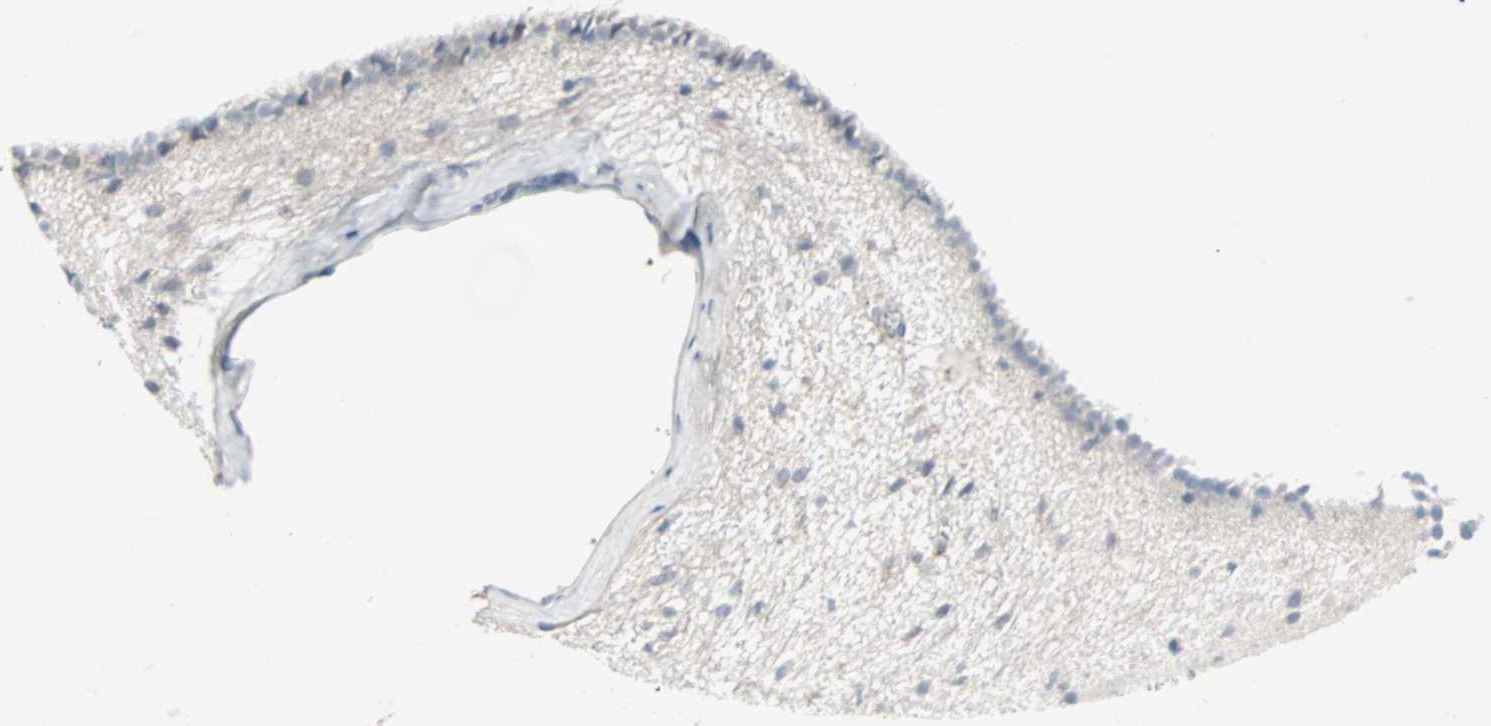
{"staining": {"intensity": "negative", "quantity": "none", "location": "none"}, "tissue": "hippocampus", "cell_type": "Glial cells", "image_type": "normal", "snomed": [{"axis": "morphology", "description": "Normal tissue, NOS"}, {"axis": "topography", "description": "Hippocampus"}], "caption": "This photomicrograph is of unremarkable hippocampus stained with immunohistochemistry (IHC) to label a protein in brown with the nuclei are counter-stained blue. There is no staining in glial cells.", "gene": "CASP3", "patient": {"sex": "female", "age": 19}}